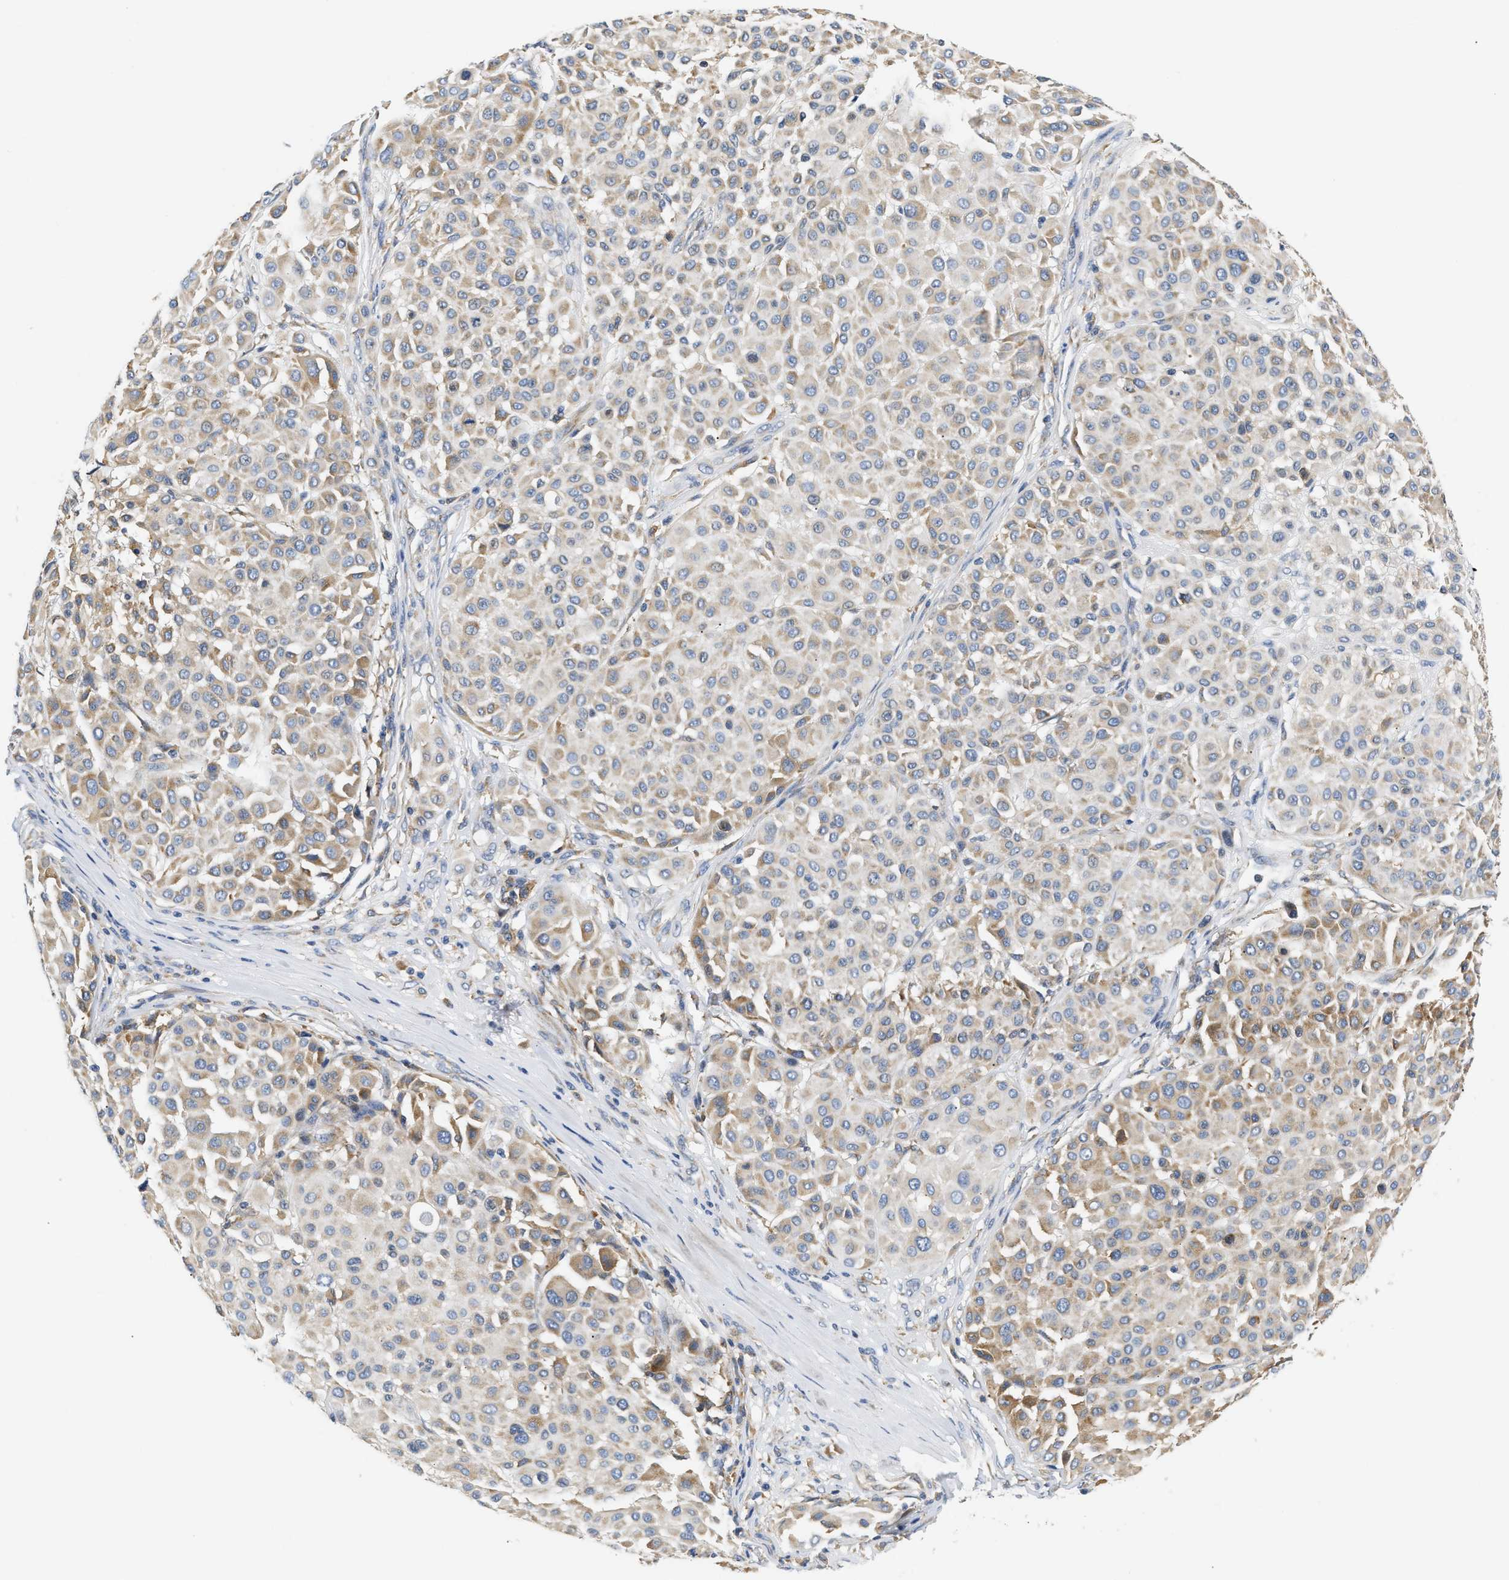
{"staining": {"intensity": "weak", "quantity": "25%-75%", "location": "cytoplasmic/membranous"}, "tissue": "melanoma", "cell_type": "Tumor cells", "image_type": "cancer", "snomed": [{"axis": "morphology", "description": "Malignant melanoma, Metastatic site"}, {"axis": "topography", "description": "Soft tissue"}], "caption": "Melanoma was stained to show a protein in brown. There is low levels of weak cytoplasmic/membranous staining in approximately 25%-75% of tumor cells. (Brightfield microscopy of DAB IHC at high magnification).", "gene": "HDHD3", "patient": {"sex": "male", "age": 41}}